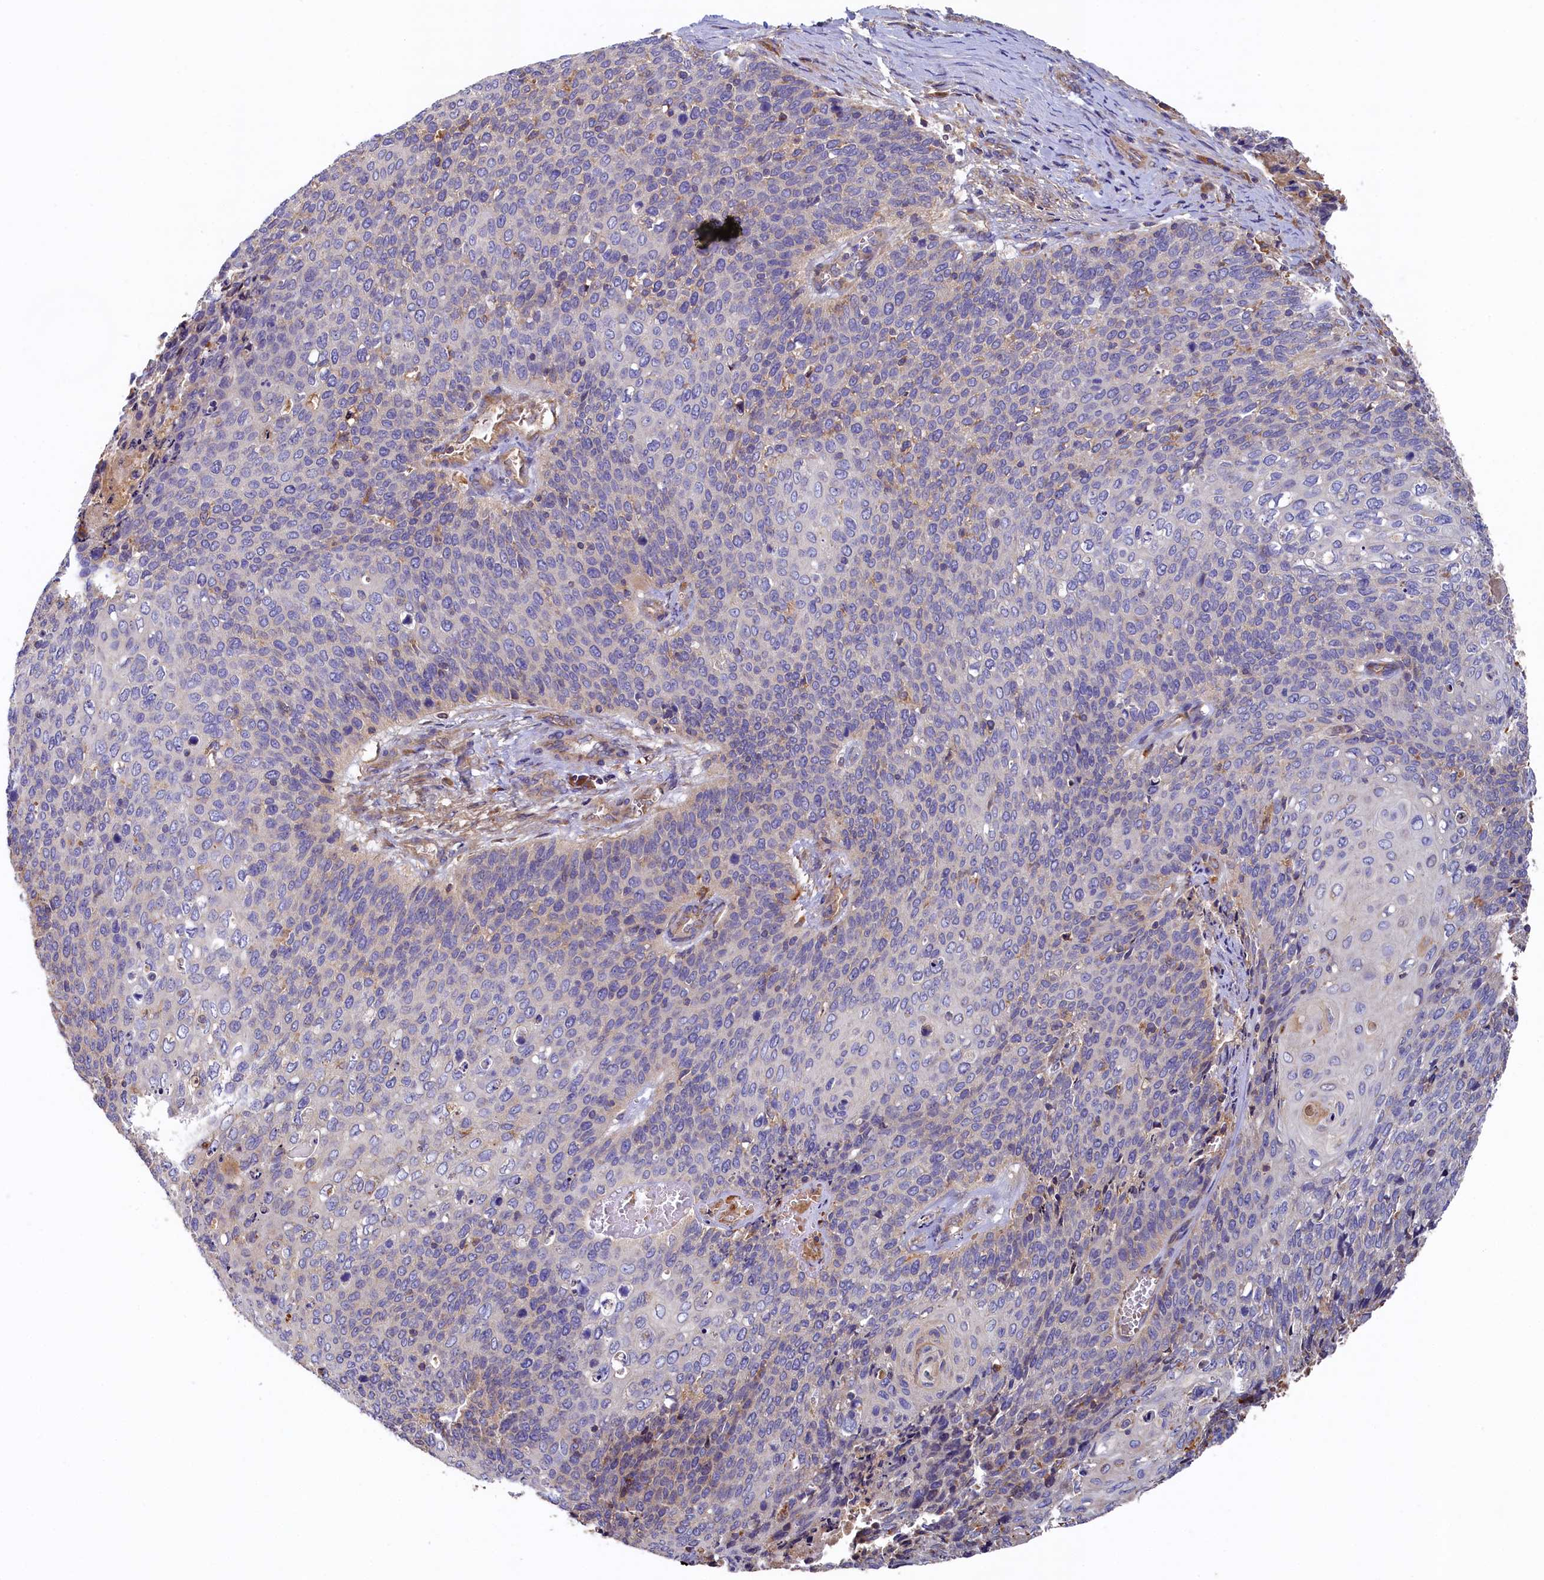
{"staining": {"intensity": "negative", "quantity": "none", "location": "none"}, "tissue": "cervical cancer", "cell_type": "Tumor cells", "image_type": "cancer", "snomed": [{"axis": "morphology", "description": "Squamous cell carcinoma, NOS"}, {"axis": "topography", "description": "Cervix"}], "caption": "This photomicrograph is of cervical cancer (squamous cell carcinoma) stained with immunohistochemistry to label a protein in brown with the nuclei are counter-stained blue. There is no staining in tumor cells.", "gene": "SEC31B", "patient": {"sex": "female", "age": 39}}